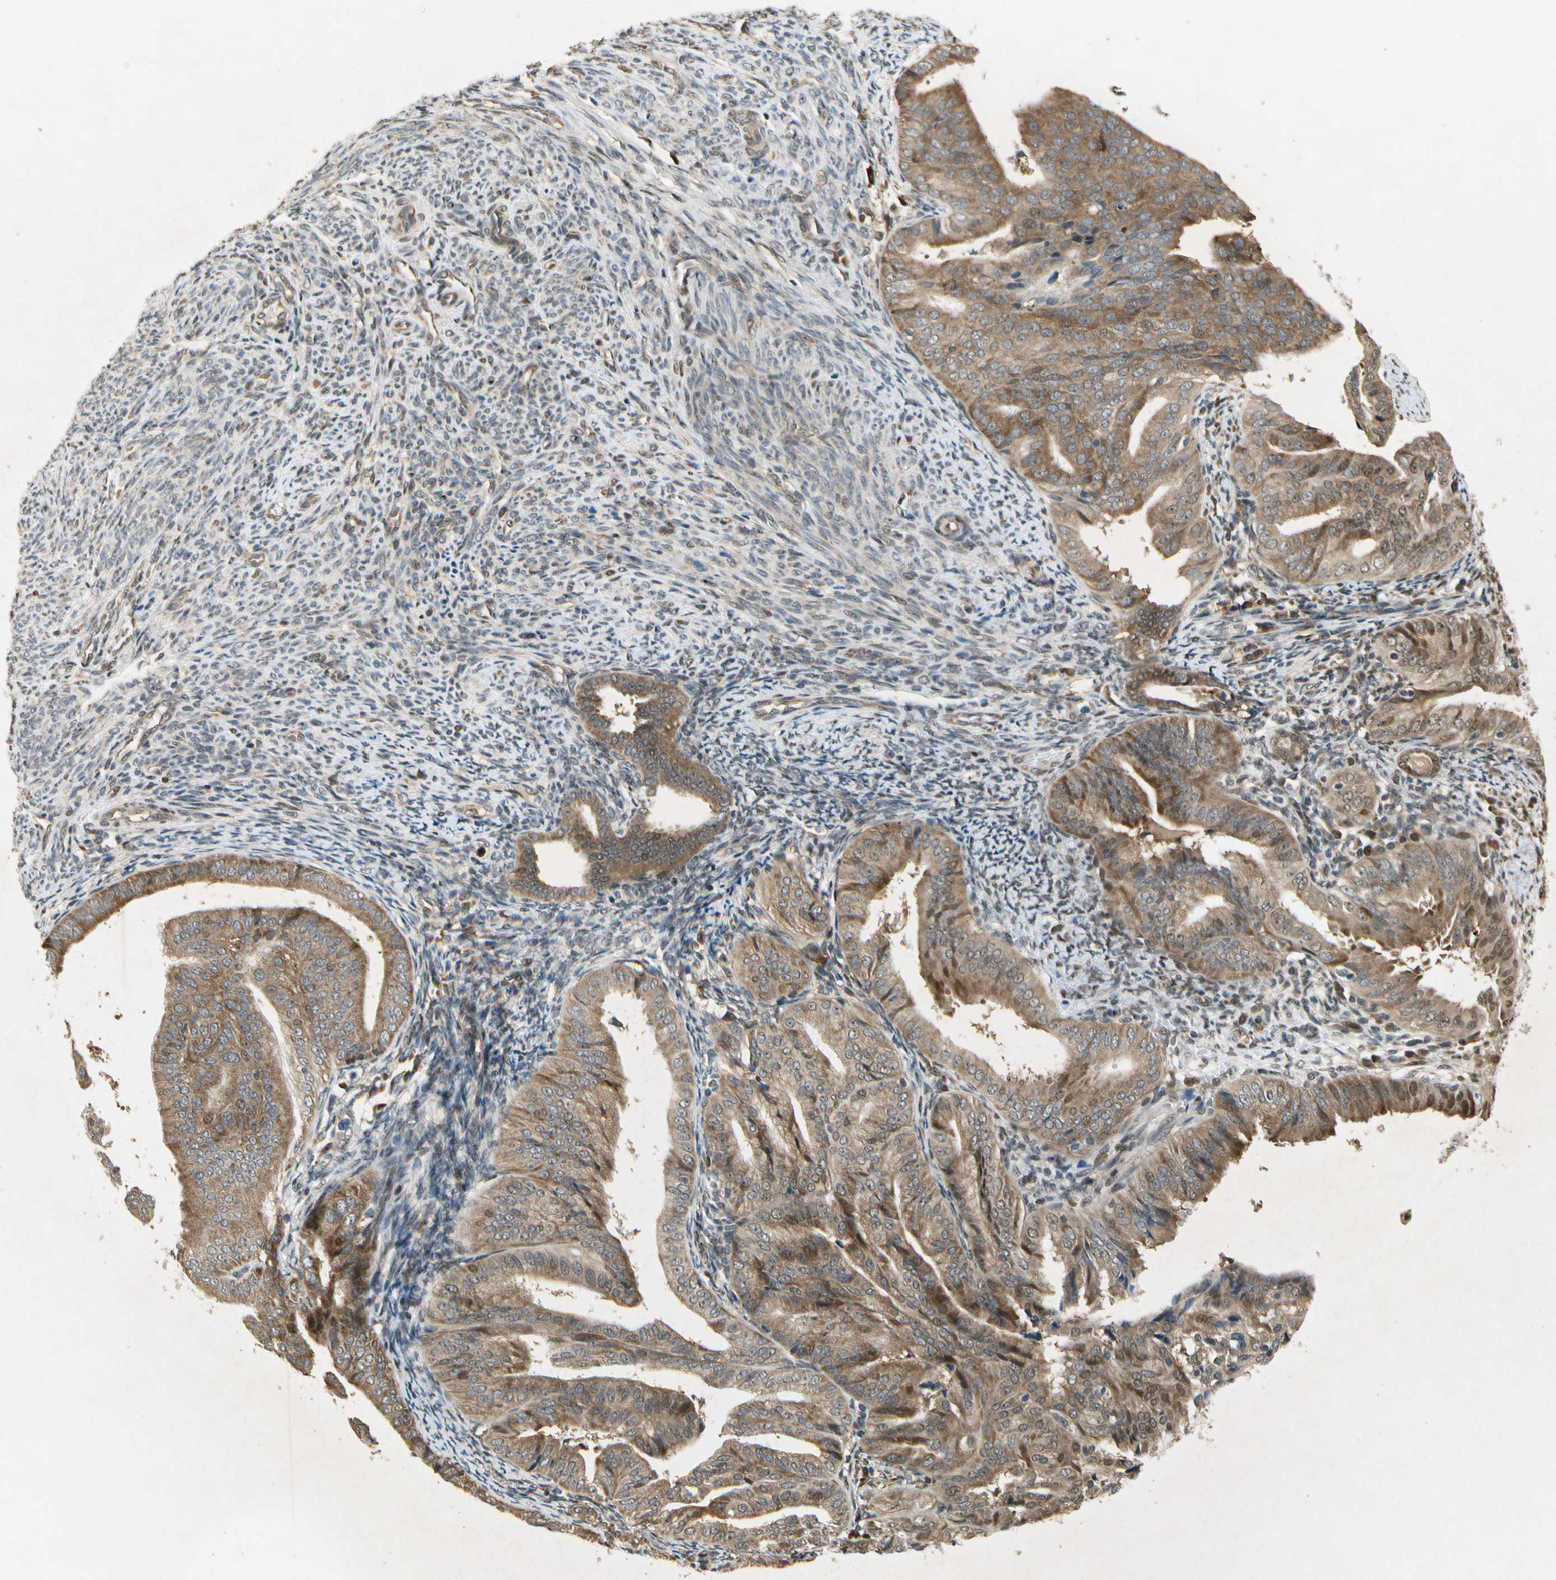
{"staining": {"intensity": "moderate", "quantity": ">75%", "location": "cytoplasmic/membranous"}, "tissue": "endometrial cancer", "cell_type": "Tumor cells", "image_type": "cancer", "snomed": [{"axis": "morphology", "description": "Adenocarcinoma, NOS"}, {"axis": "topography", "description": "Endometrium"}], "caption": "Immunohistochemistry (DAB) staining of human adenocarcinoma (endometrial) exhibits moderate cytoplasmic/membranous protein staining in approximately >75% of tumor cells.", "gene": "EIF1AX", "patient": {"sex": "female", "age": 58}}